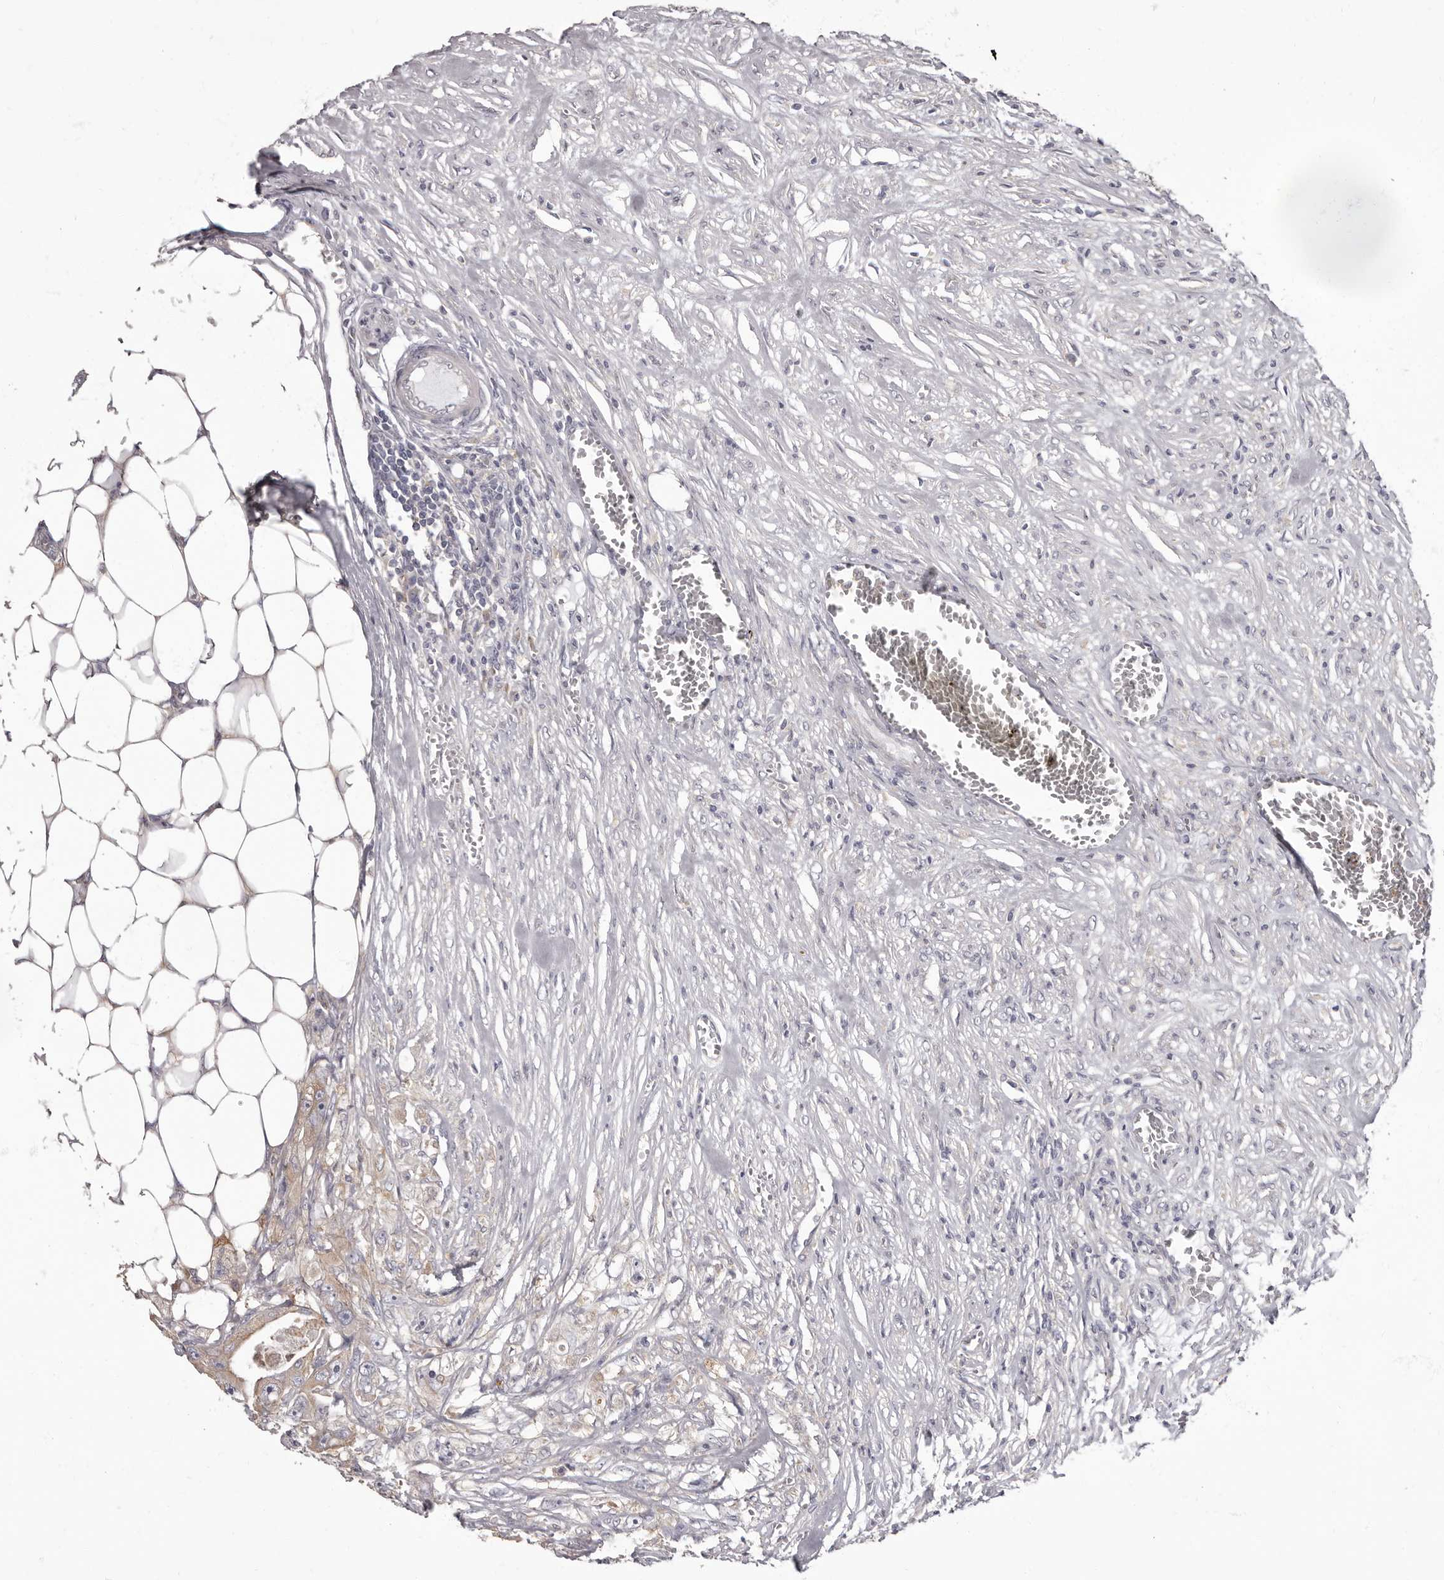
{"staining": {"intensity": "weak", "quantity": "25%-75%", "location": "cytoplasmic/membranous"}, "tissue": "colorectal cancer", "cell_type": "Tumor cells", "image_type": "cancer", "snomed": [{"axis": "morphology", "description": "Adenocarcinoma, NOS"}, {"axis": "topography", "description": "Colon"}], "caption": "Protein expression analysis of colorectal cancer (adenocarcinoma) shows weak cytoplasmic/membranous positivity in approximately 25%-75% of tumor cells. The staining is performed using DAB brown chromogen to label protein expression. The nuclei are counter-stained blue using hematoxylin.", "gene": "APEH", "patient": {"sex": "female", "age": 46}}